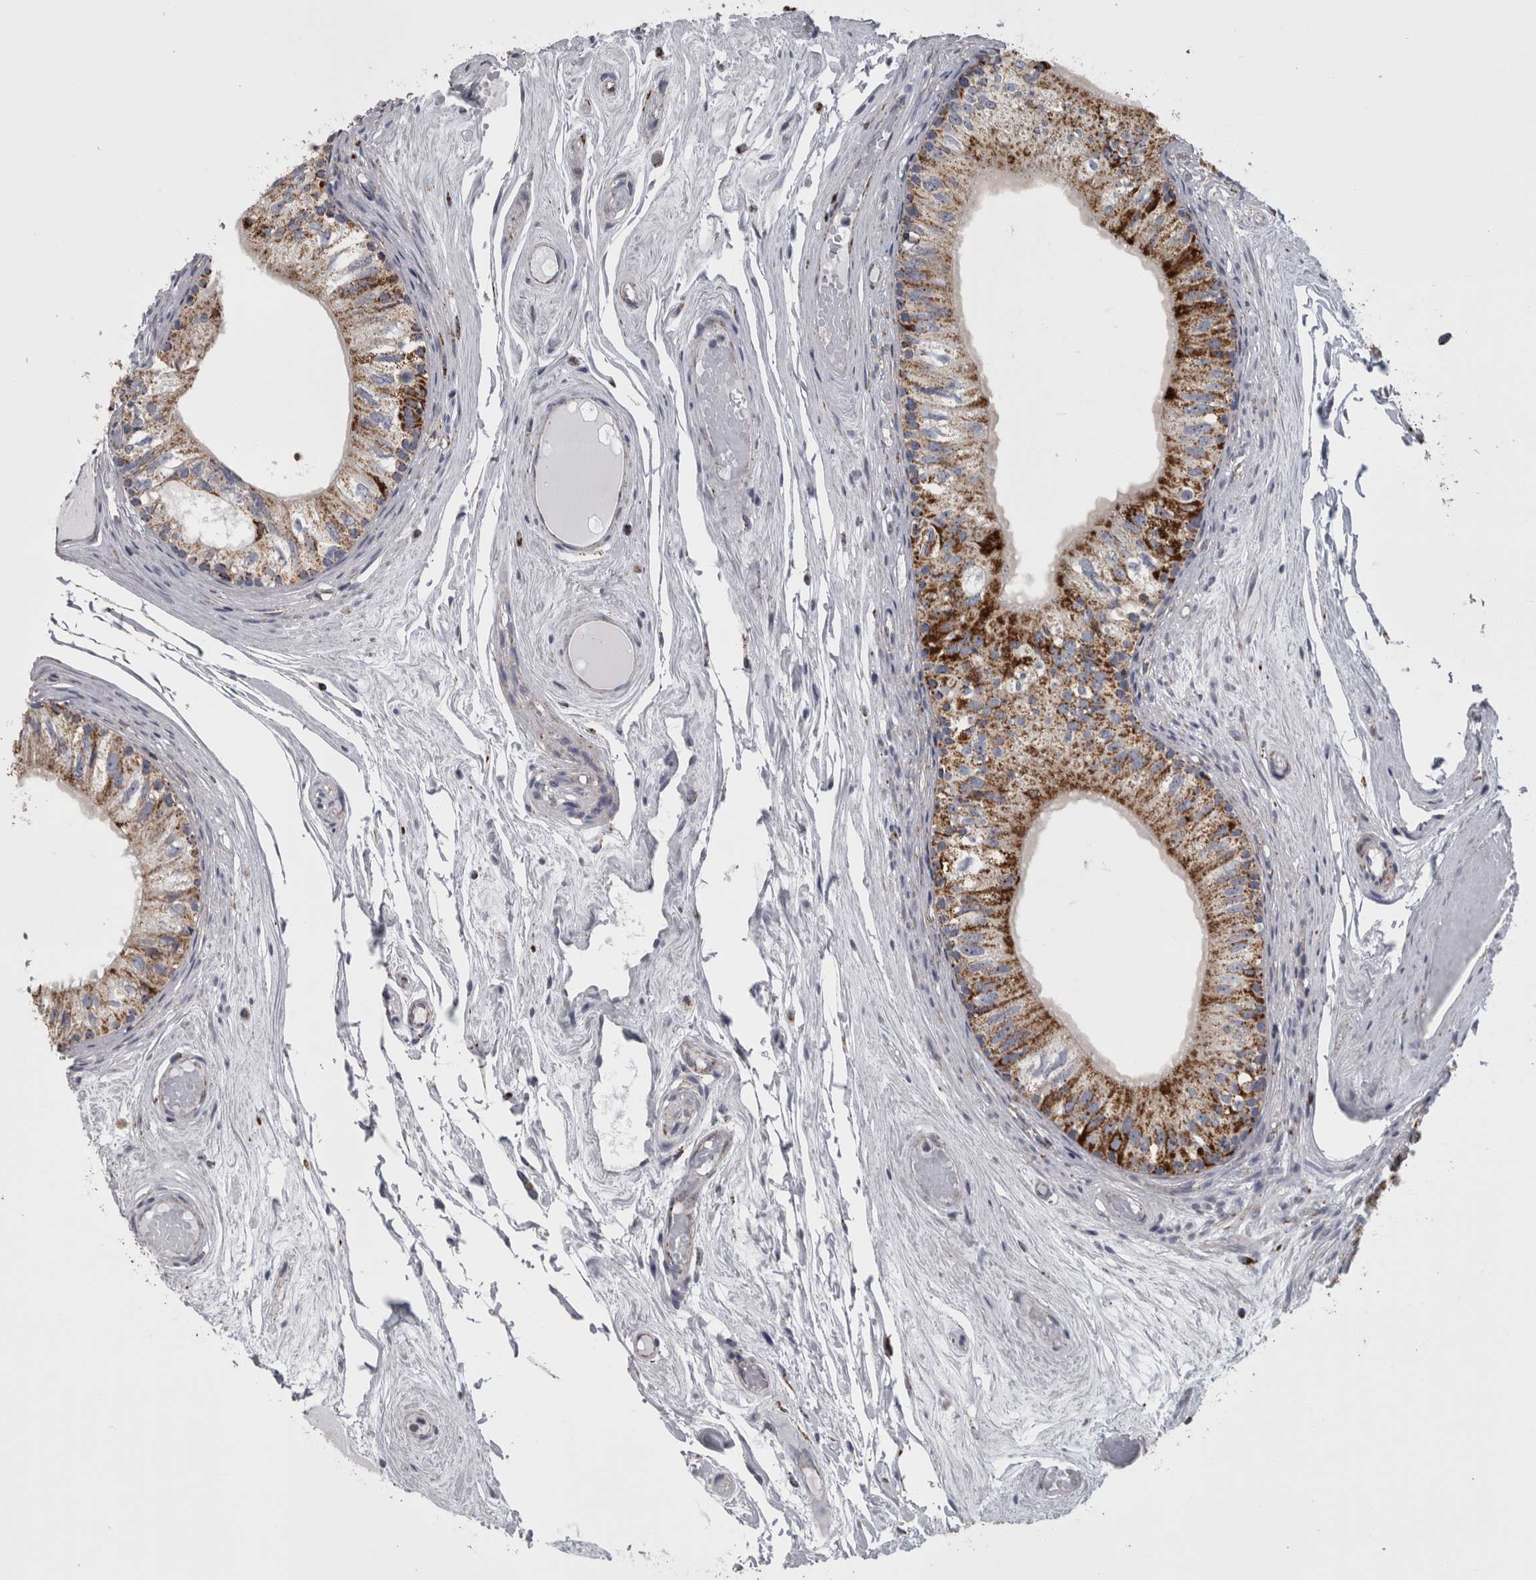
{"staining": {"intensity": "strong", "quantity": ">75%", "location": "cytoplasmic/membranous"}, "tissue": "epididymis", "cell_type": "Glandular cells", "image_type": "normal", "snomed": [{"axis": "morphology", "description": "Normal tissue, NOS"}, {"axis": "topography", "description": "Epididymis"}], "caption": "The histopathology image demonstrates a brown stain indicating the presence of a protein in the cytoplasmic/membranous of glandular cells in epididymis.", "gene": "MDH2", "patient": {"sex": "male", "age": 79}}